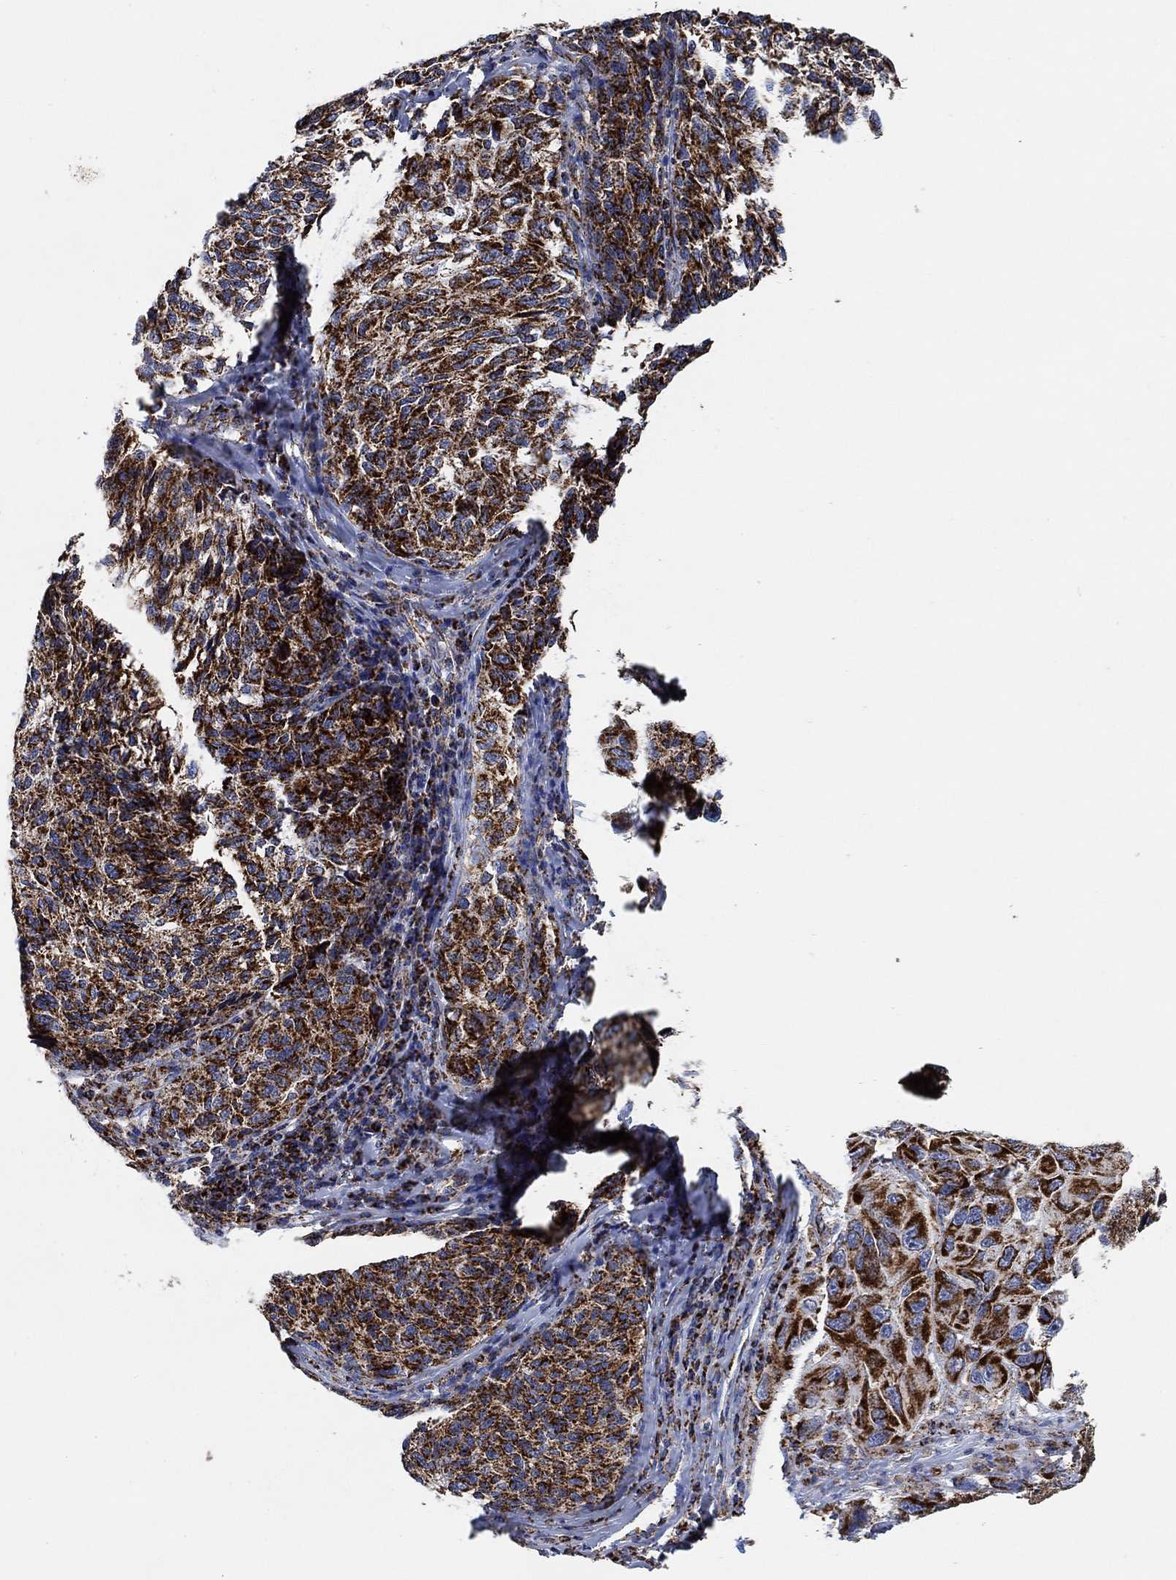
{"staining": {"intensity": "strong", "quantity": ">75%", "location": "cytoplasmic/membranous"}, "tissue": "melanoma", "cell_type": "Tumor cells", "image_type": "cancer", "snomed": [{"axis": "morphology", "description": "Malignant melanoma, NOS"}, {"axis": "topography", "description": "Skin"}], "caption": "Immunohistochemistry (IHC) of human malignant melanoma displays high levels of strong cytoplasmic/membranous positivity in about >75% of tumor cells.", "gene": "NDUFS3", "patient": {"sex": "female", "age": 73}}